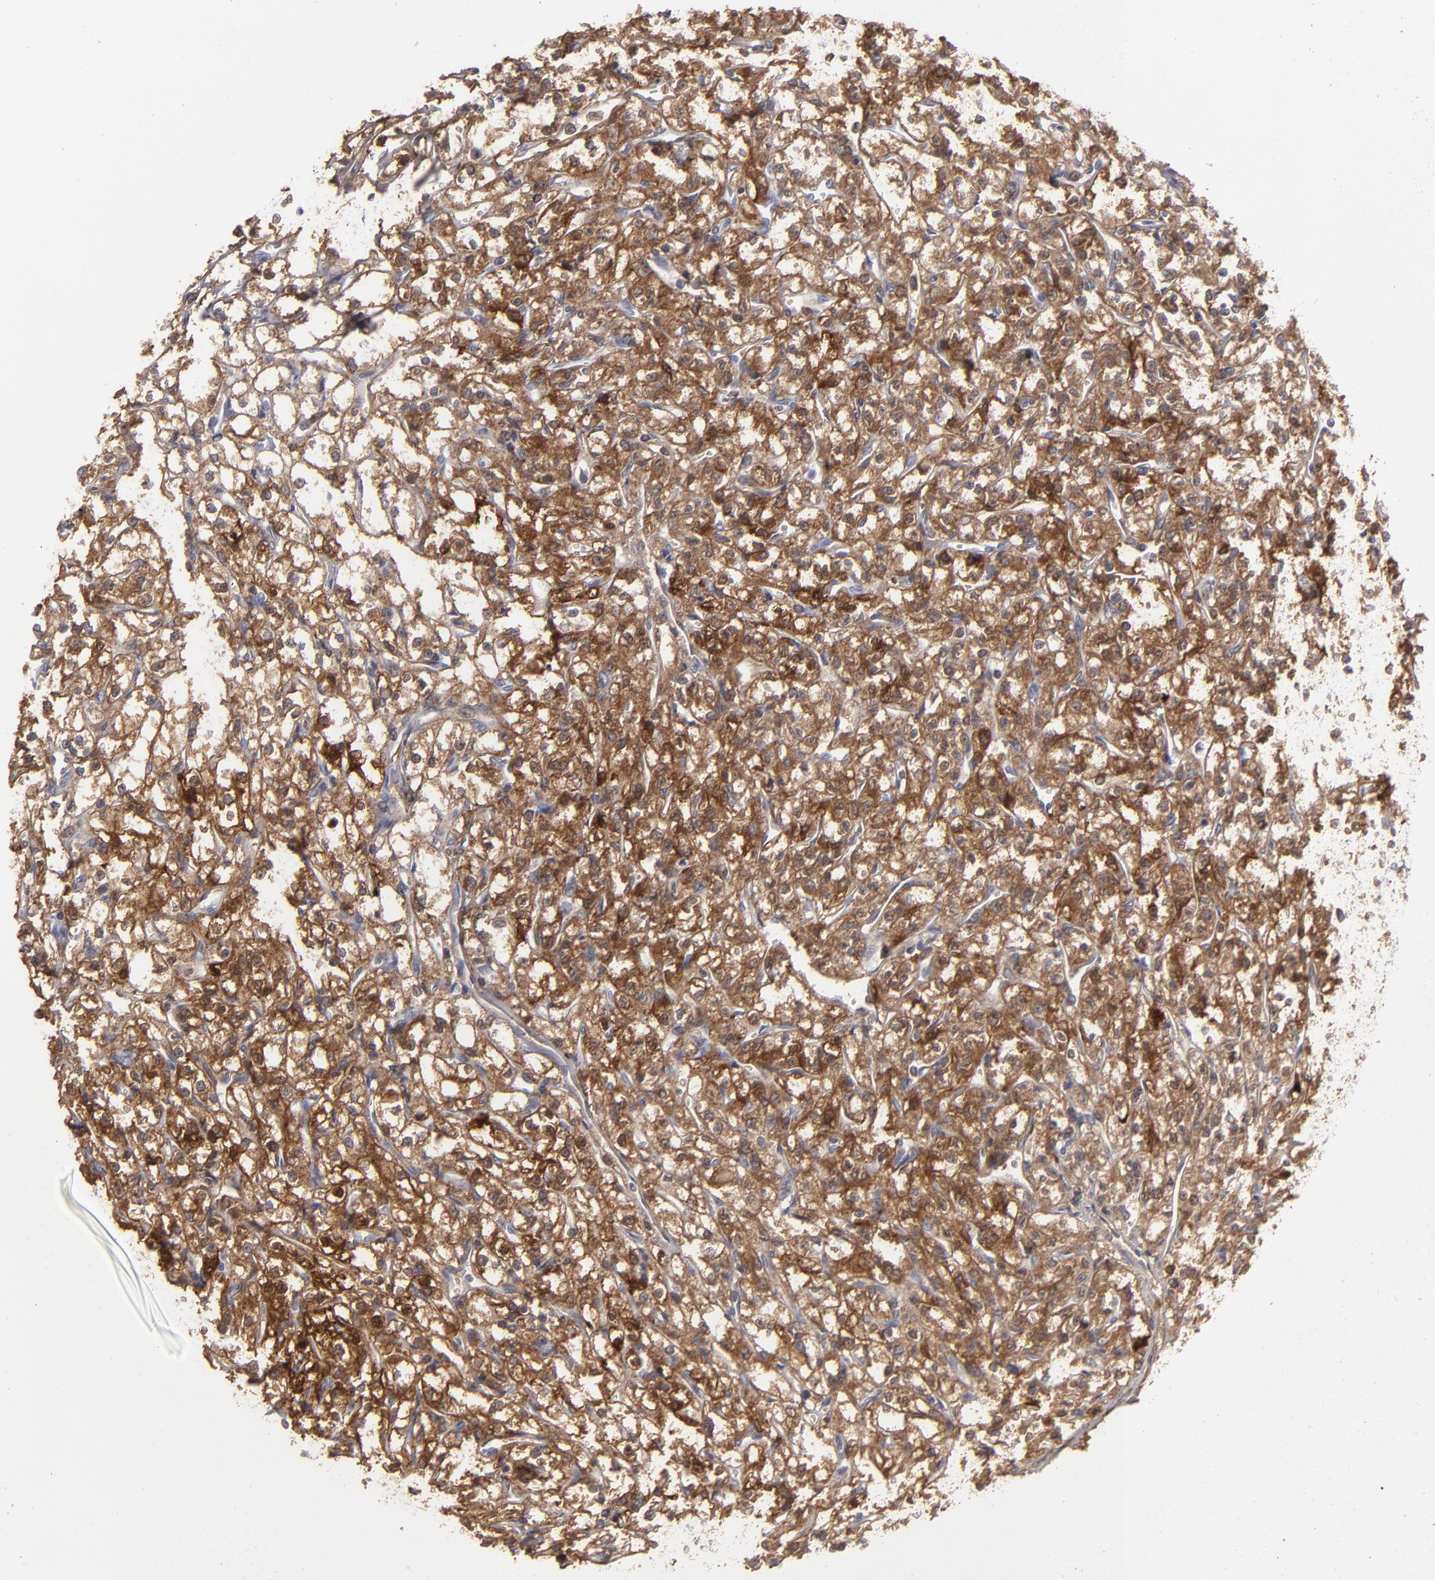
{"staining": {"intensity": "strong", "quantity": ">75%", "location": "cytoplasmic/membranous"}, "tissue": "renal cancer", "cell_type": "Tumor cells", "image_type": "cancer", "snomed": [{"axis": "morphology", "description": "Adenocarcinoma, NOS"}, {"axis": "topography", "description": "Kidney"}], "caption": "Strong cytoplasmic/membranous positivity is appreciated in about >75% of tumor cells in adenocarcinoma (renal). (Brightfield microscopy of DAB IHC at high magnification).", "gene": "SEMA3G", "patient": {"sex": "male", "age": 61}}